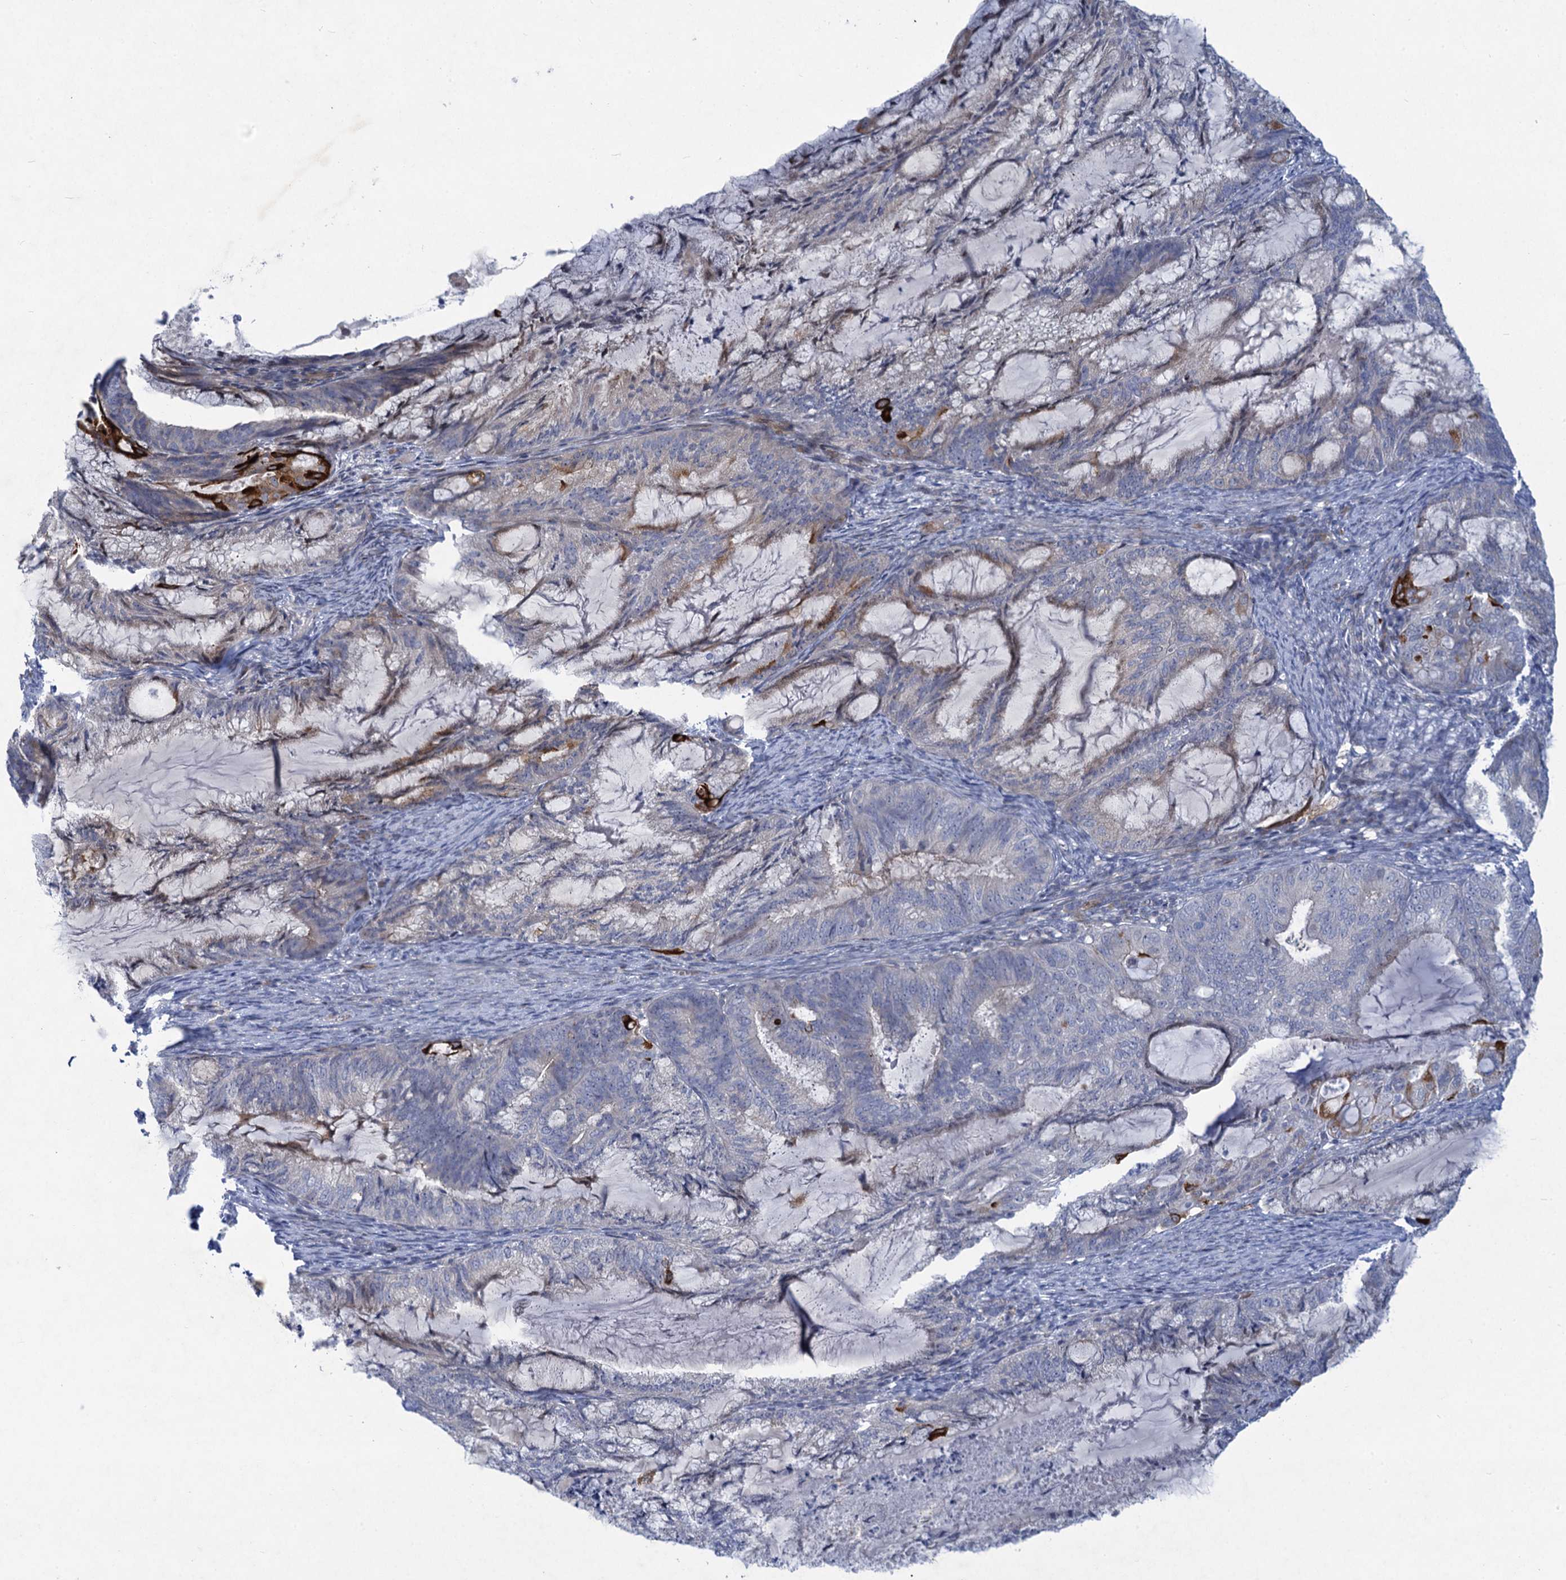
{"staining": {"intensity": "negative", "quantity": "none", "location": "none"}, "tissue": "endometrial cancer", "cell_type": "Tumor cells", "image_type": "cancer", "snomed": [{"axis": "morphology", "description": "Adenocarcinoma, NOS"}, {"axis": "topography", "description": "Endometrium"}], "caption": "The photomicrograph shows no staining of tumor cells in endometrial adenocarcinoma. (Stains: DAB (3,3'-diaminobenzidine) IHC with hematoxylin counter stain, Microscopy: brightfield microscopy at high magnification).", "gene": "QPCTL", "patient": {"sex": "female", "age": 86}}